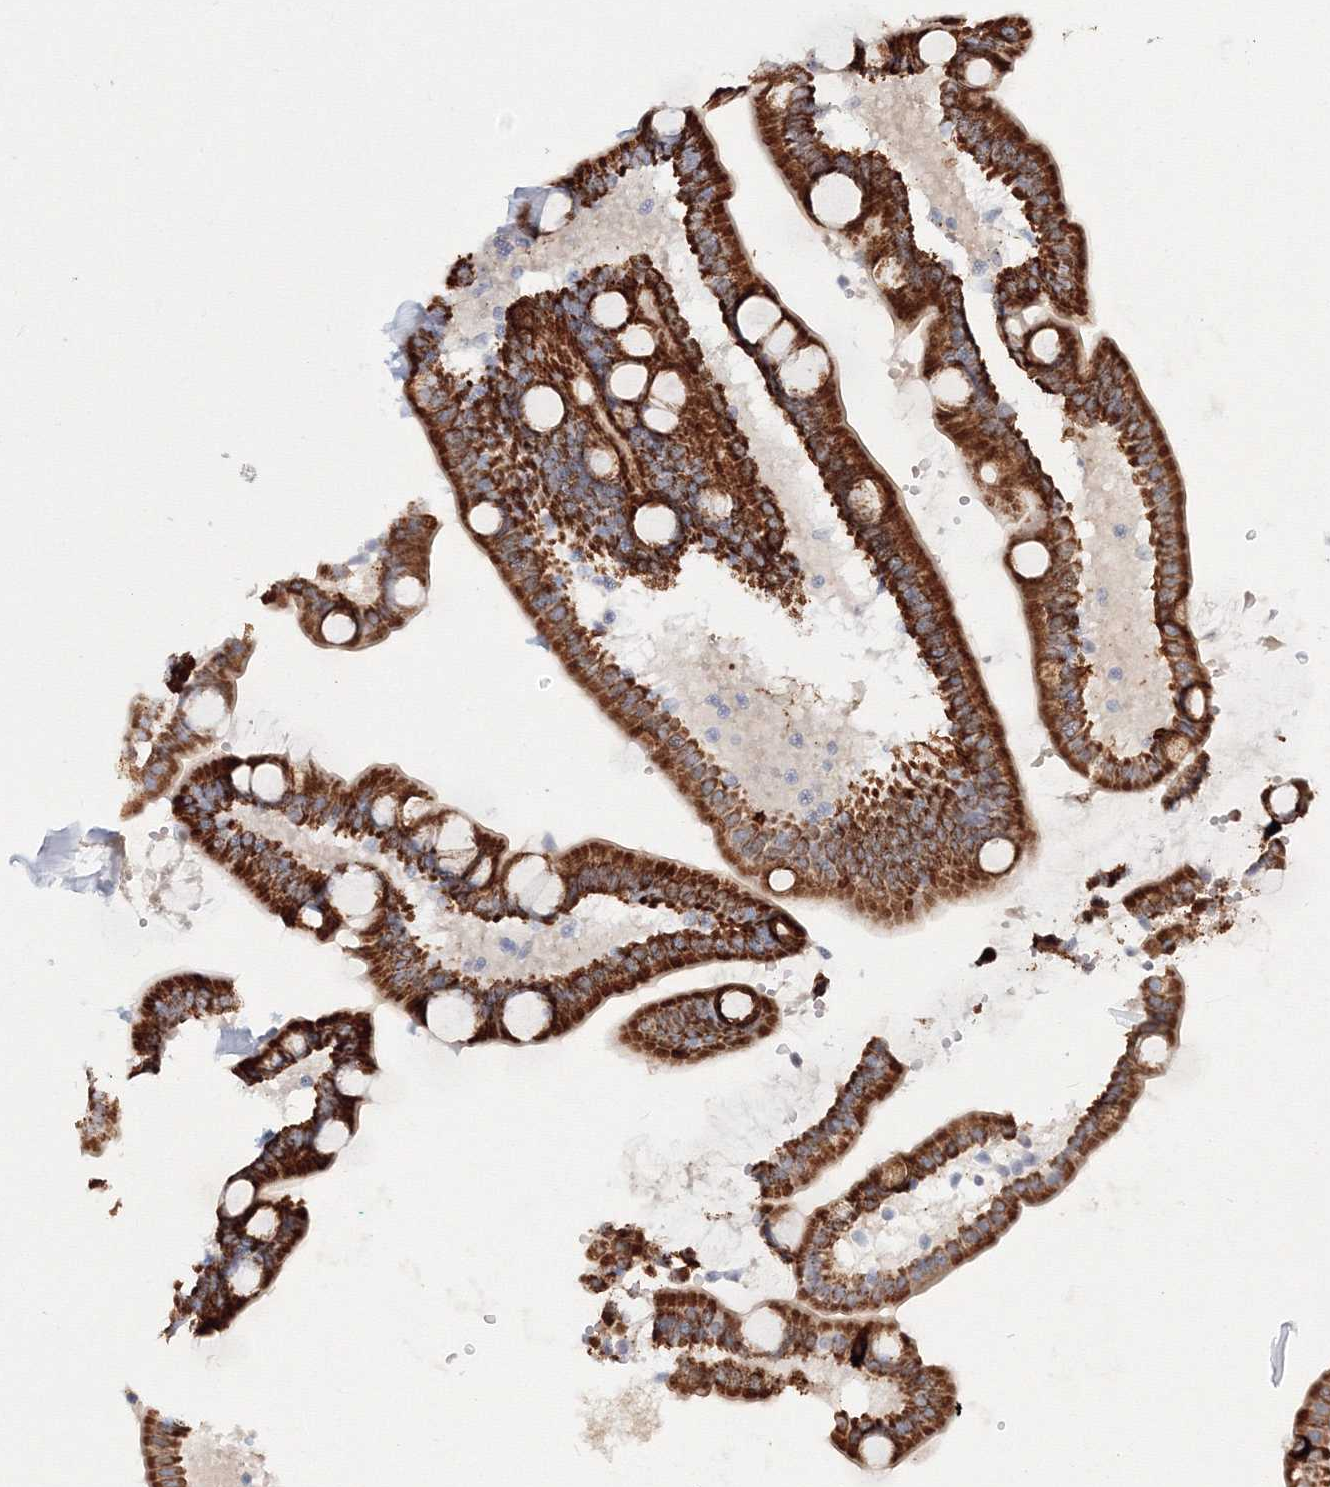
{"staining": {"intensity": "strong", "quantity": ">75%", "location": "cytoplasmic/membranous"}, "tissue": "duodenum", "cell_type": "Glandular cells", "image_type": "normal", "snomed": [{"axis": "morphology", "description": "Normal tissue, NOS"}, {"axis": "topography", "description": "Duodenum"}], "caption": "Immunohistochemistry (IHC) histopathology image of normal duodenum: duodenum stained using immunohistochemistry (IHC) displays high levels of strong protein expression localized specifically in the cytoplasmic/membranous of glandular cells, appearing as a cytoplasmic/membranous brown color.", "gene": "VSIG1", "patient": {"sex": "male", "age": 54}}